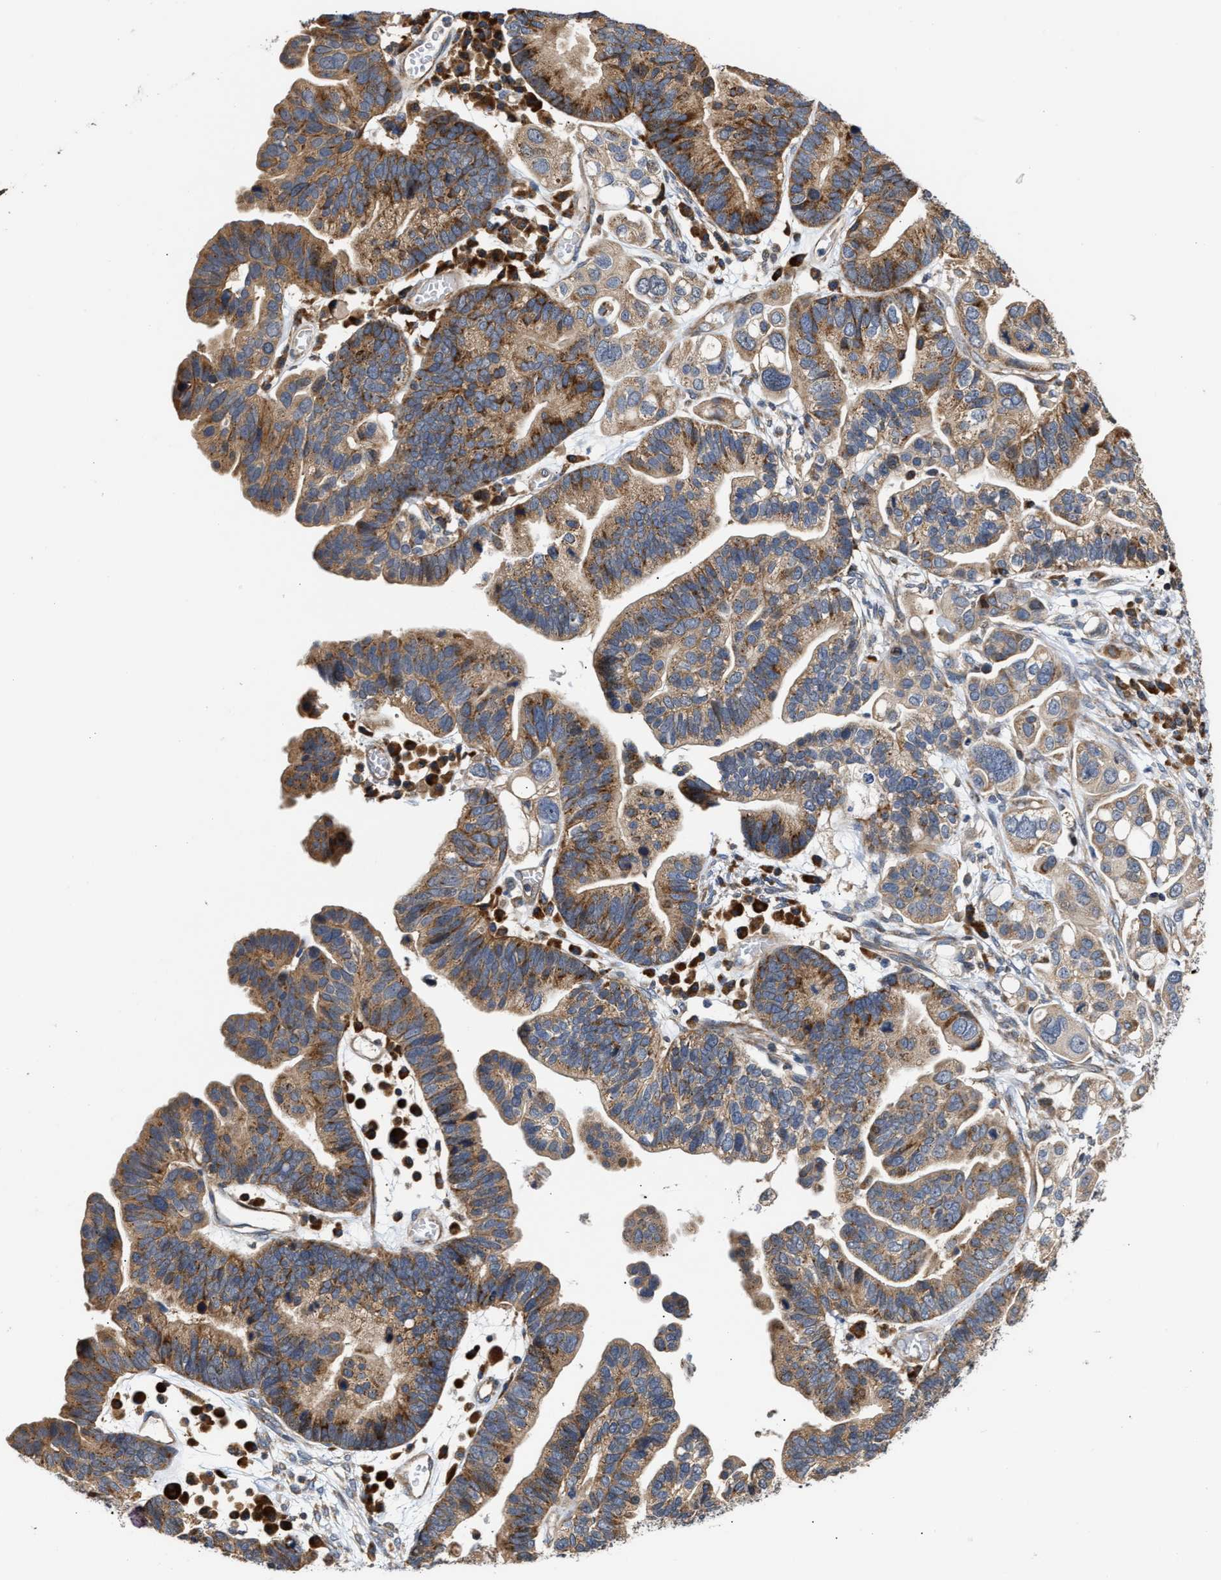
{"staining": {"intensity": "moderate", "quantity": ">75%", "location": "cytoplasmic/membranous"}, "tissue": "ovarian cancer", "cell_type": "Tumor cells", "image_type": "cancer", "snomed": [{"axis": "morphology", "description": "Cystadenocarcinoma, serous, NOS"}, {"axis": "topography", "description": "Ovary"}], "caption": "An immunohistochemistry photomicrograph of neoplastic tissue is shown. Protein staining in brown highlights moderate cytoplasmic/membranous positivity in ovarian serous cystadenocarcinoma within tumor cells. (IHC, brightfield microscopy, high magnification).", "gene": "CLIP2", "patient": {"sex": "female", "age": 56}}